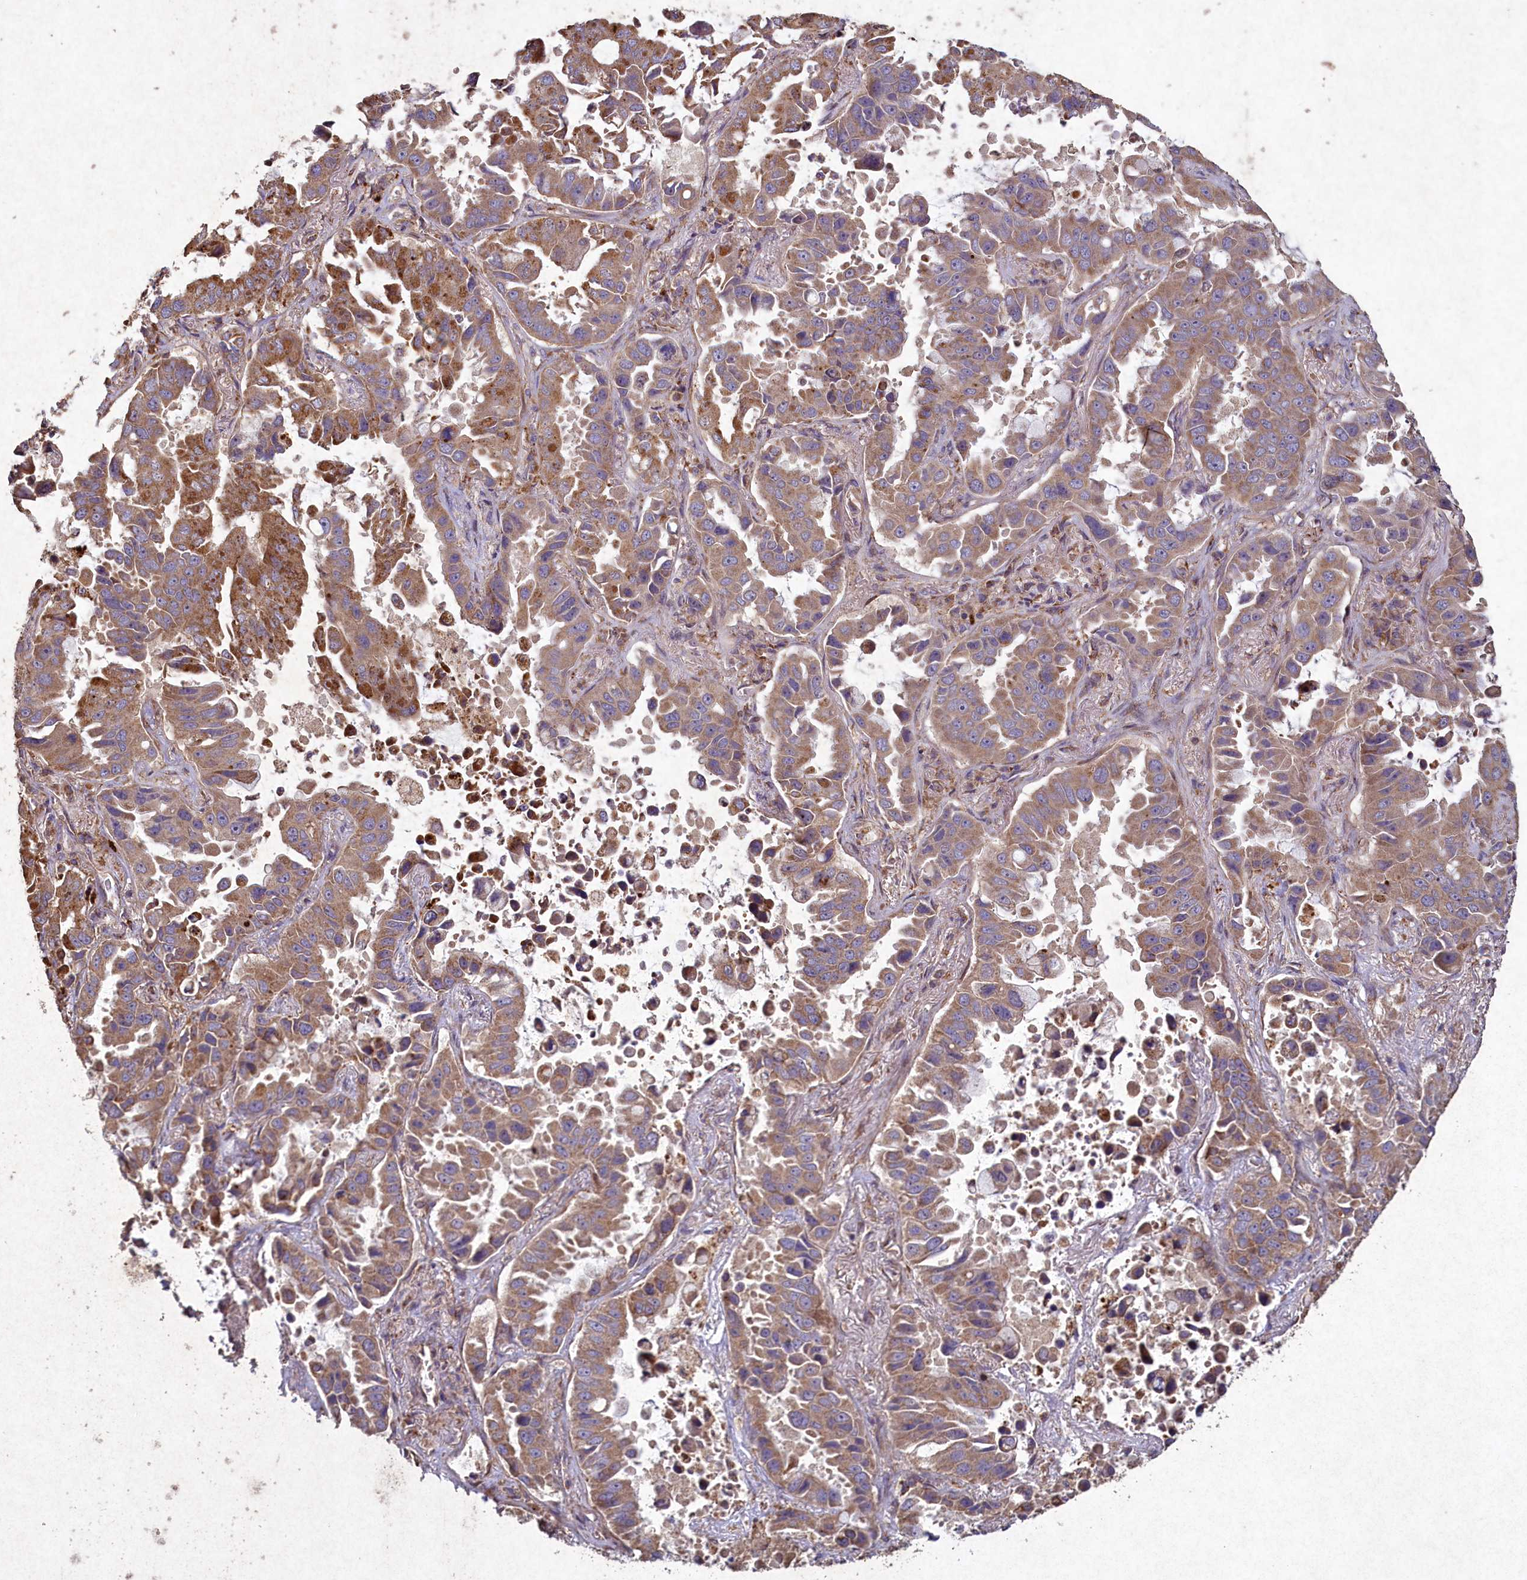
{"staining": {"intensity": "moderate", "quantity": ">75%", "location": "cytoplasmic/membranous"}, "tissue": "lung cancer", "cell_type": "Tumor cells", "image_type": "cancer", "snomed": [{"axis": "morphology", "description": "Adenocarcinoma, NOS"}, {"axis": "topography", "description": "Lung"}], "caption": "Adenocarcinoma (lung) was stained to show a protein in brown. There is medium levels of moderate cytoplasmic/membranous staining in about >75% of tumor cells.", "gene": "CIAO2B", "patient": {"sex": "male", "age": 64}}